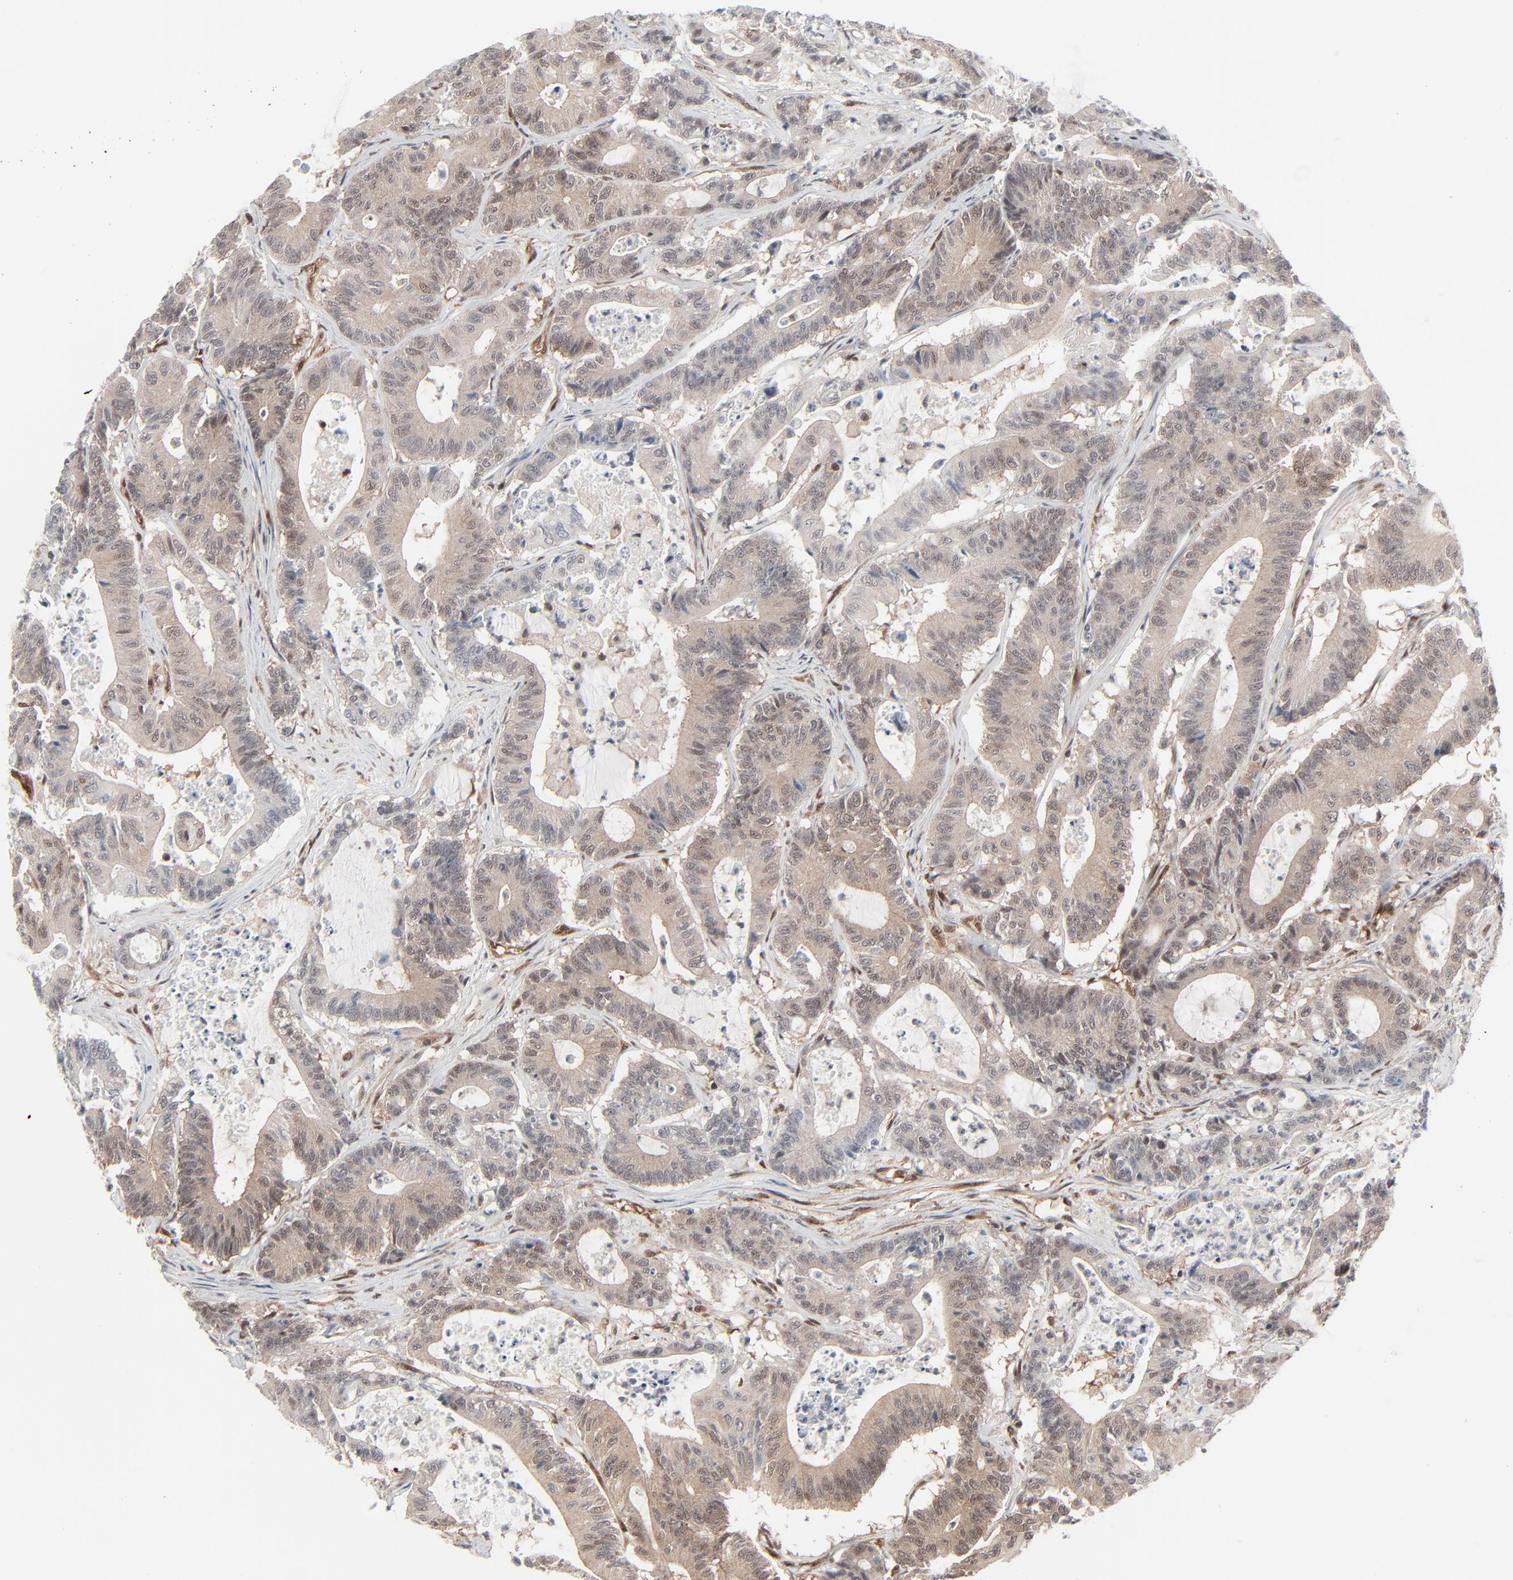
{"staining": {"intensity": "weak", "quantity": "25%-75%", "location": "cytoplasmic/membranous"}, "tissue": "colorectal cancer", "cell_type": "Tumor cells", "image_type": "cancer", "snomed": [{"axis": "morphology", "description": "Adenocarcinoma, NOS"}, {"axis": "topography", "description": "Colon"}], "caption": "Brown immunohistochemical staining in colorectal adenocarcinoma shows weak cytoplasmic/membranous expression in approximately 25%-75% of tumor cells. The staining was performed using DAB, with brown indicating positive protein expression. Nuclei are stained blue with hematoxylin.", "gene": "AKT1", "patient": {"sex": "female", "age": 84}}